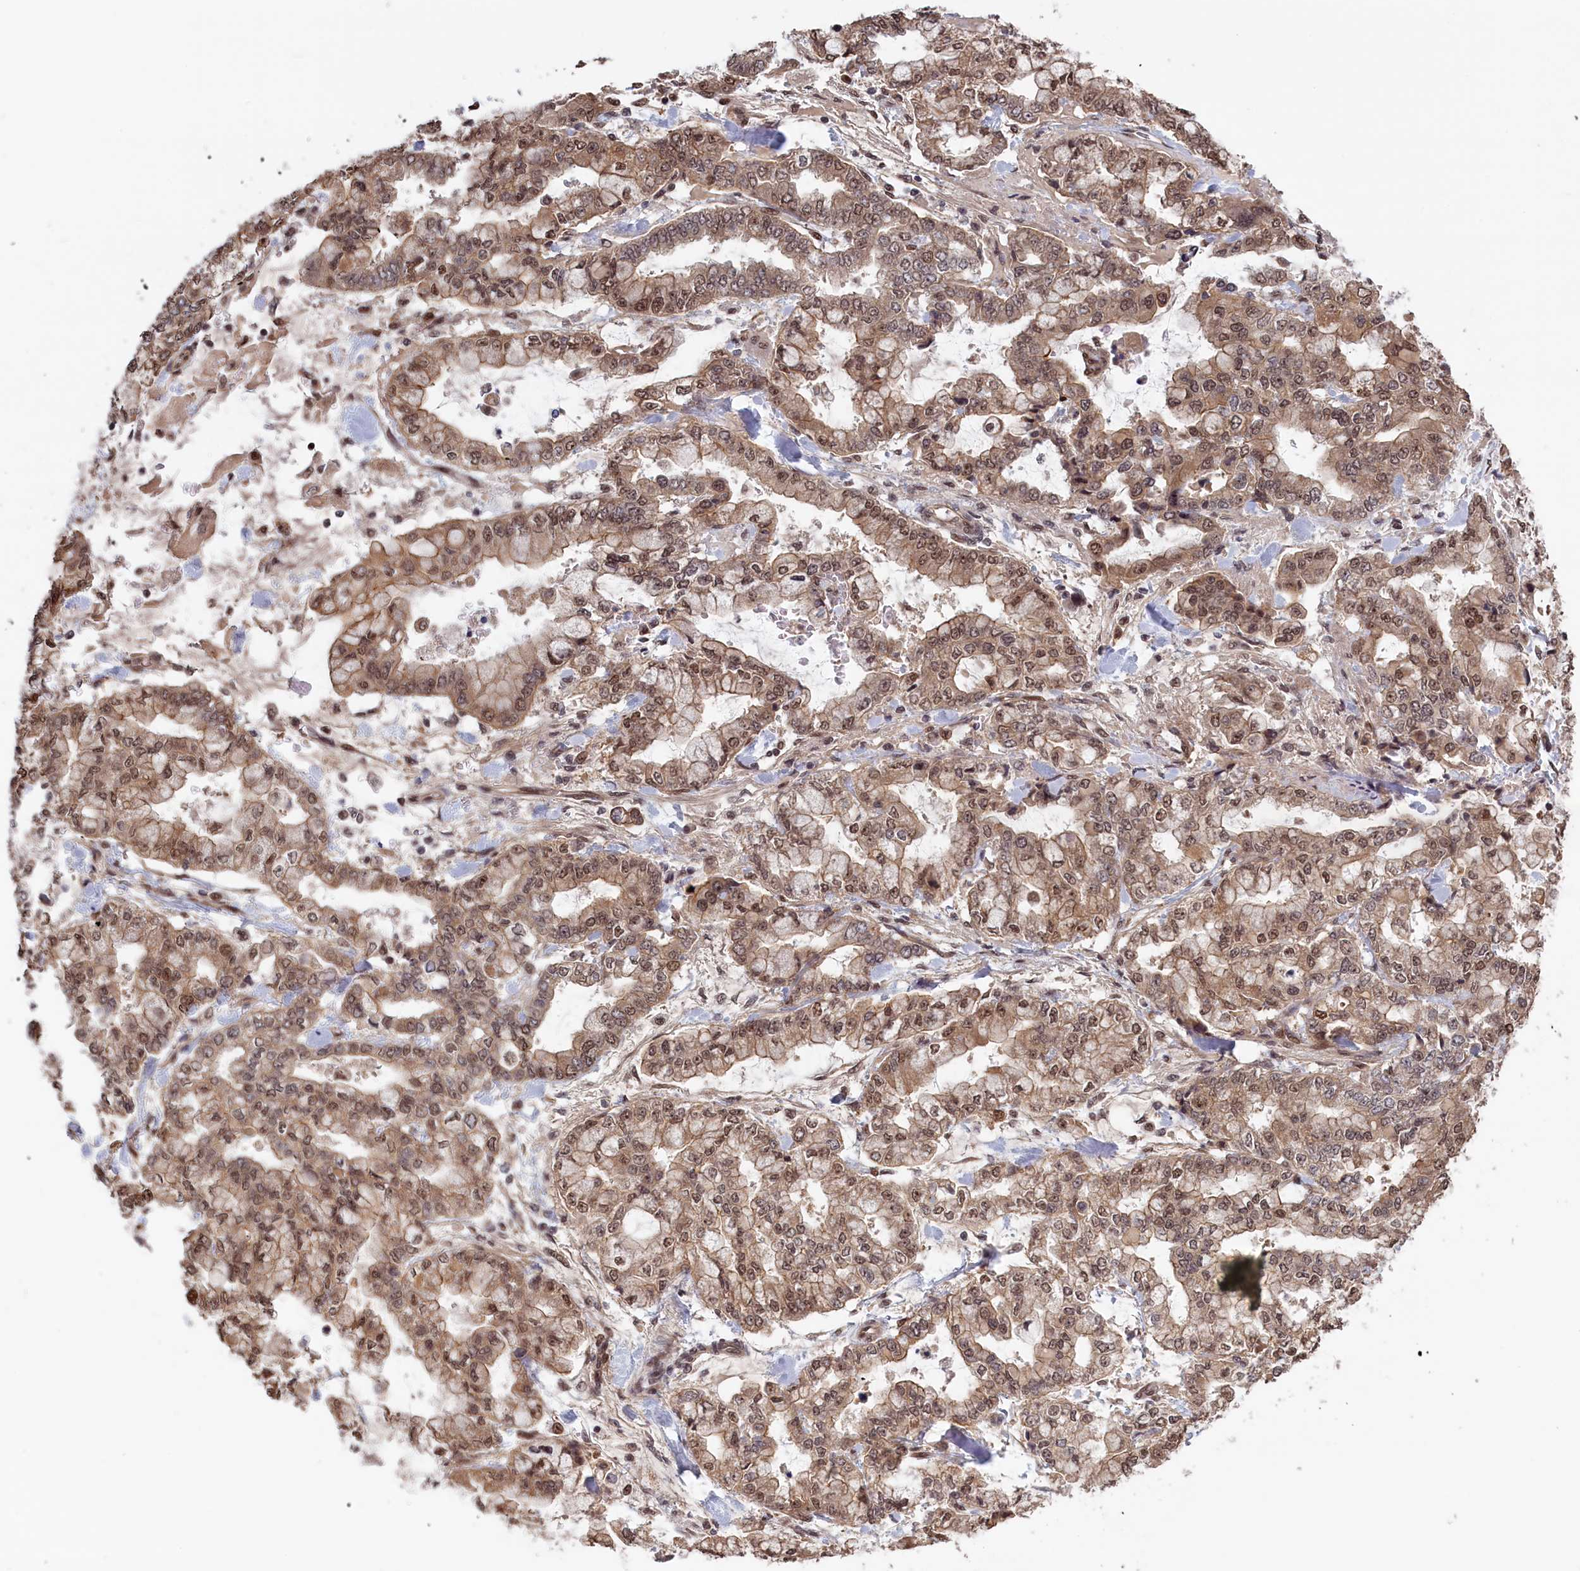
{"staining": {"intensity": "moderate", "quantity": ">75%", "location": "cytoplasmic/membranous,nuclear"}, "tissue": "stomach cancer", "cell_type": "Tumor cells", "image_type": "cancer", "snomed": [{"axis": "morphology", "description": "Normal tissue, NOS"}, {"axis": "morphology", "description": "Adenocarcinoma, NOS"}, {"axis": "topography", "description": "Stomach, upper"}, {"axis": "topography", "description": "Stomach"}], "caption": "Immunohistochemistry micrograph of neoplastic tissue: human stomach cancer stained using immunohistochemistry (IHC) exhibits medium levels of moderate protein expression localized specifically in the cytoplasmic/membranous and nuclear of tumor cells, appearing as a cytoplasmic/membranous and nuclear brown color.", "gene": "PLP2", "patient": {"sex": "male", "age": 76}}